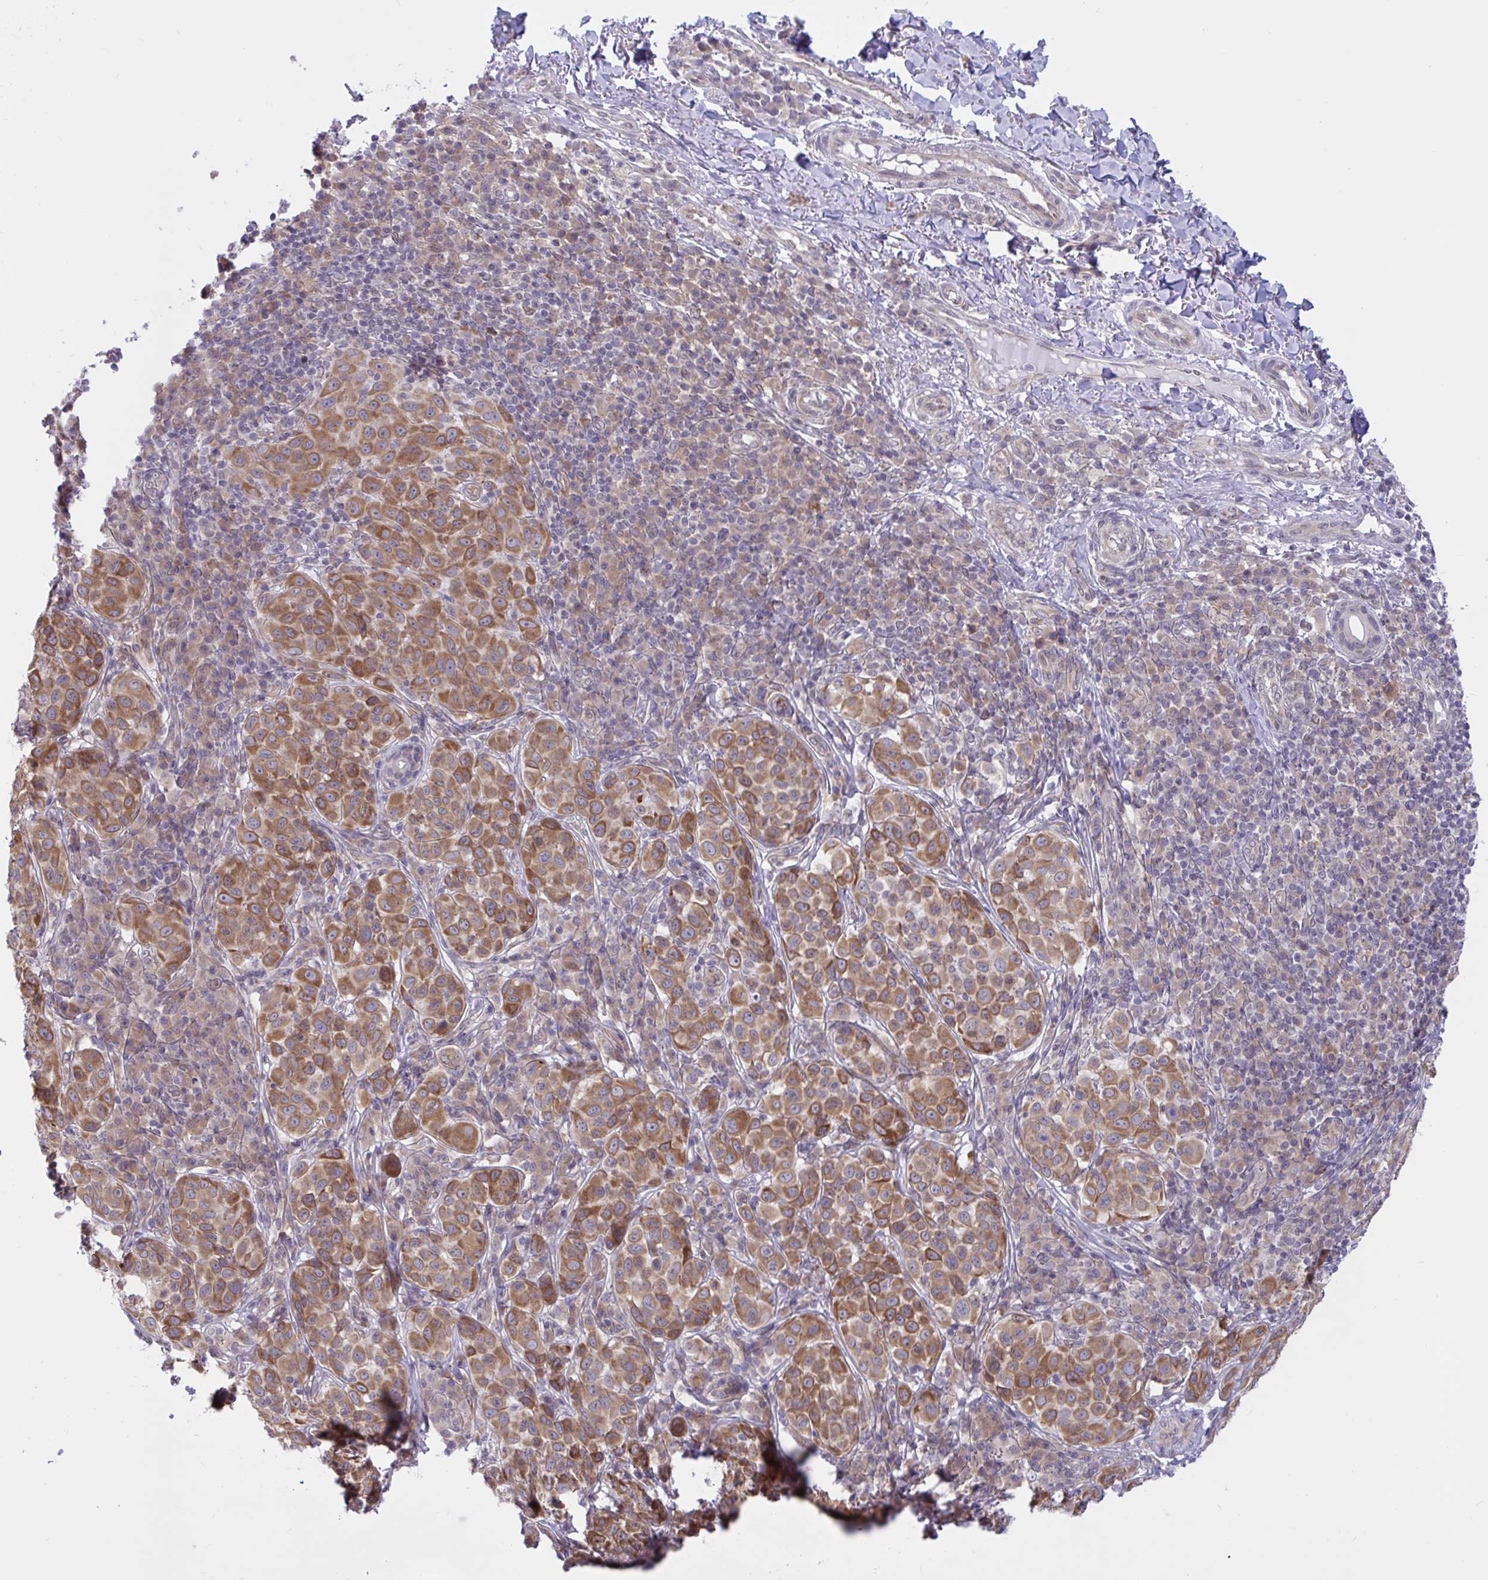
{"staining": {"intensity": "moderate", "quantity": ">75%", "location": "cytoplasmic/membranous"}, "tissue": "melanoma", "cell_type": "Tumor cells", "image_type": "cancer", "snomed": [{"axis": "morphology", "description": "Malignant melanoma, NOS"}, {"axis": "topography", "description": "Skin"}], "caption": "Approximately >75% of tumor cells in human malignant melanoma demonstrate moderate cytoplasmic/membranous protein positivity as visualized by brown immunohistochemical staining.", "gene": "CAMLG", "patient": {"sex": "male", "age": 38}}